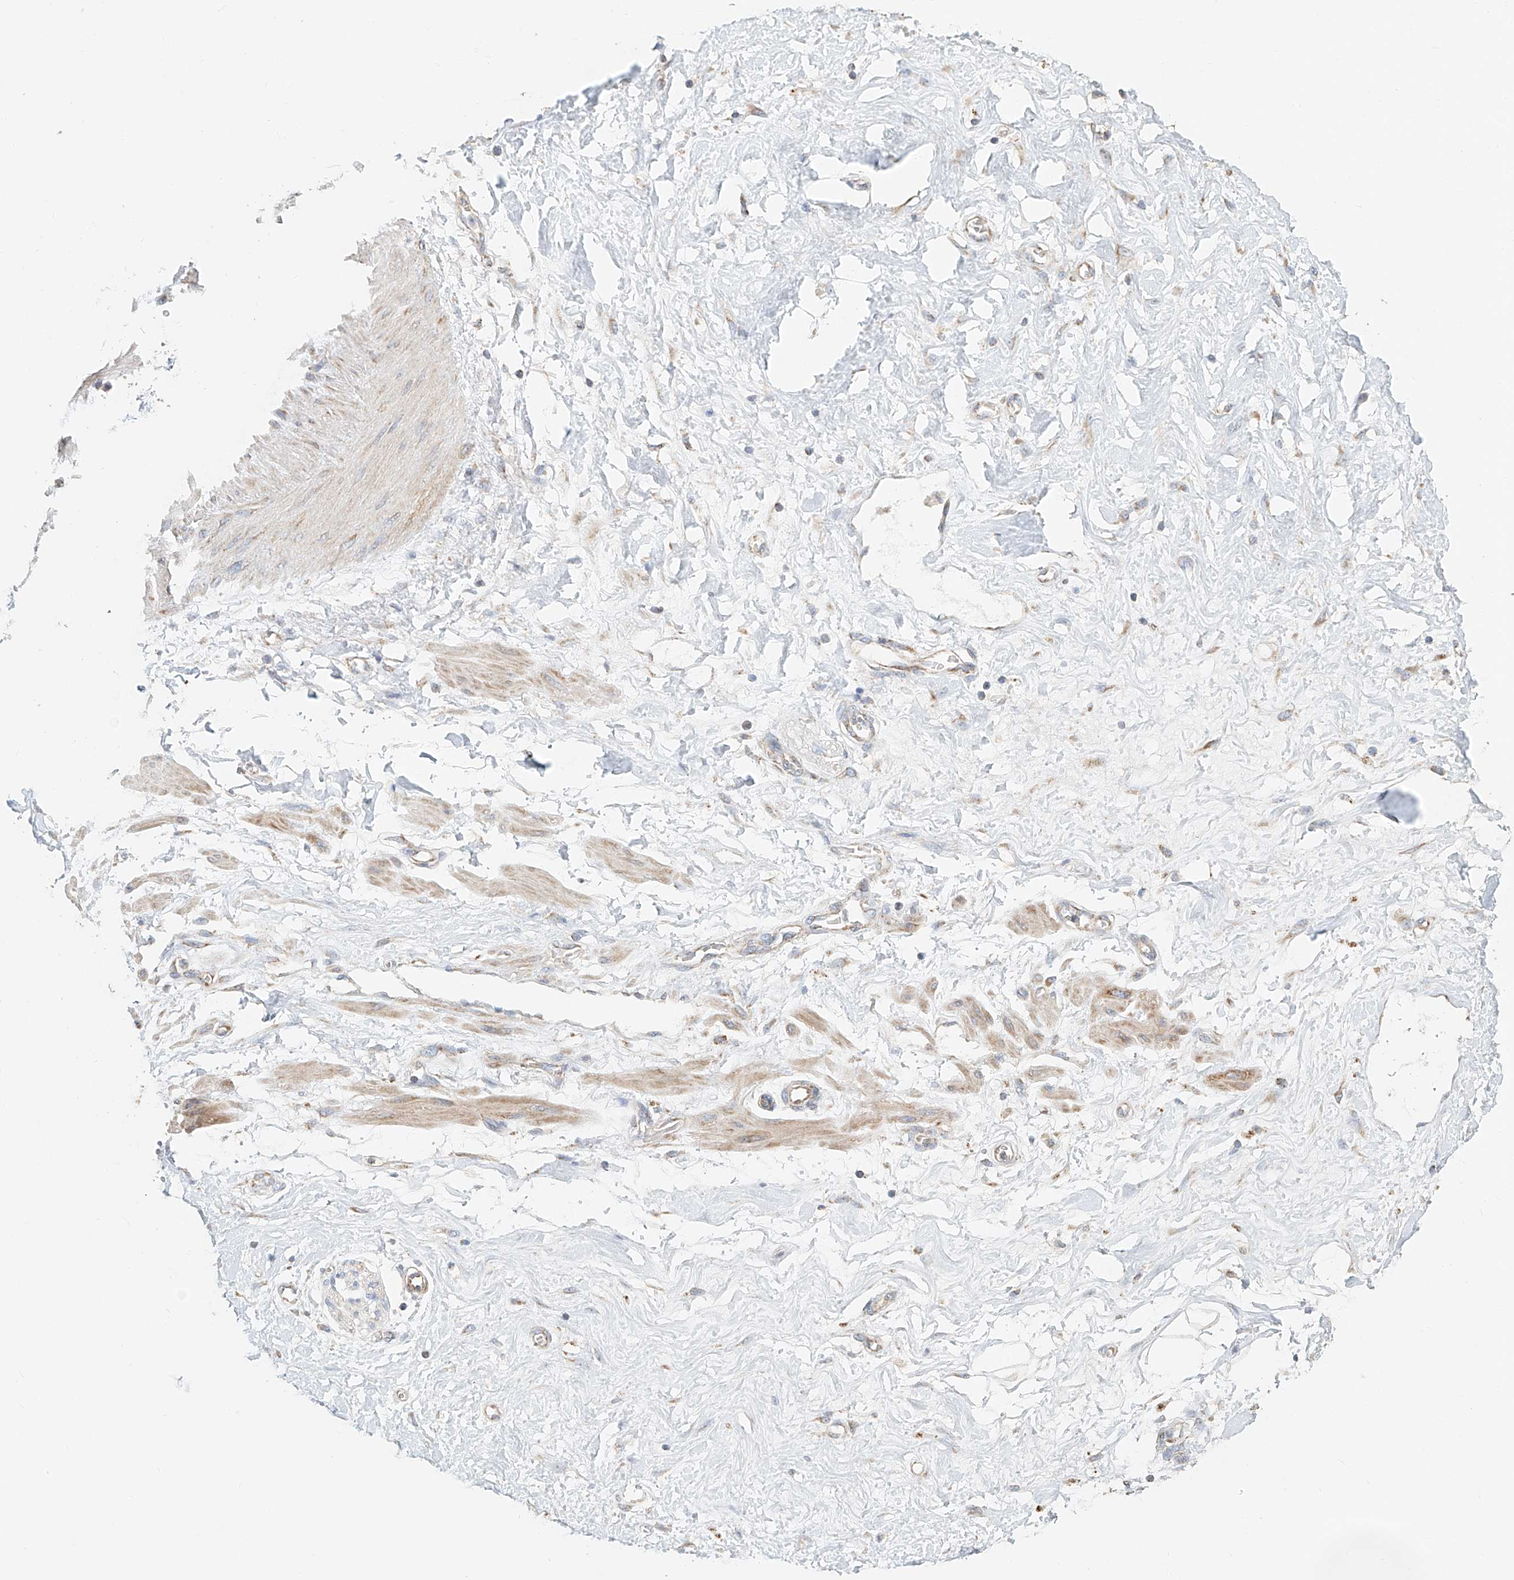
{"staining": {"intensity": "weak", "quantity": ">75%", "location": "cytoplasmic/membranous"}, "tissue": "adipose tissue", "cell_type": "Adipocytes", "image_type": "normal", "snomed": [{"axis": "morphology", "description": "Normal tissue, NOS"}, {"axis": "morphology", "description": "Adenocarcinoma, NOS"}, {"axis": "topography", "description": "Pancreas"}, {"axis": "topography", "description": "Peripheral nerve tissue"}], "caption": "Immunohistochemical staining of benign adipose tissue displays >75% levels of weak cytoplasmic/membranous protein positivity in approximately >75% of adipocytes.", "gene": "MCL1", "patient": {"sex": "male", "age": 59}}